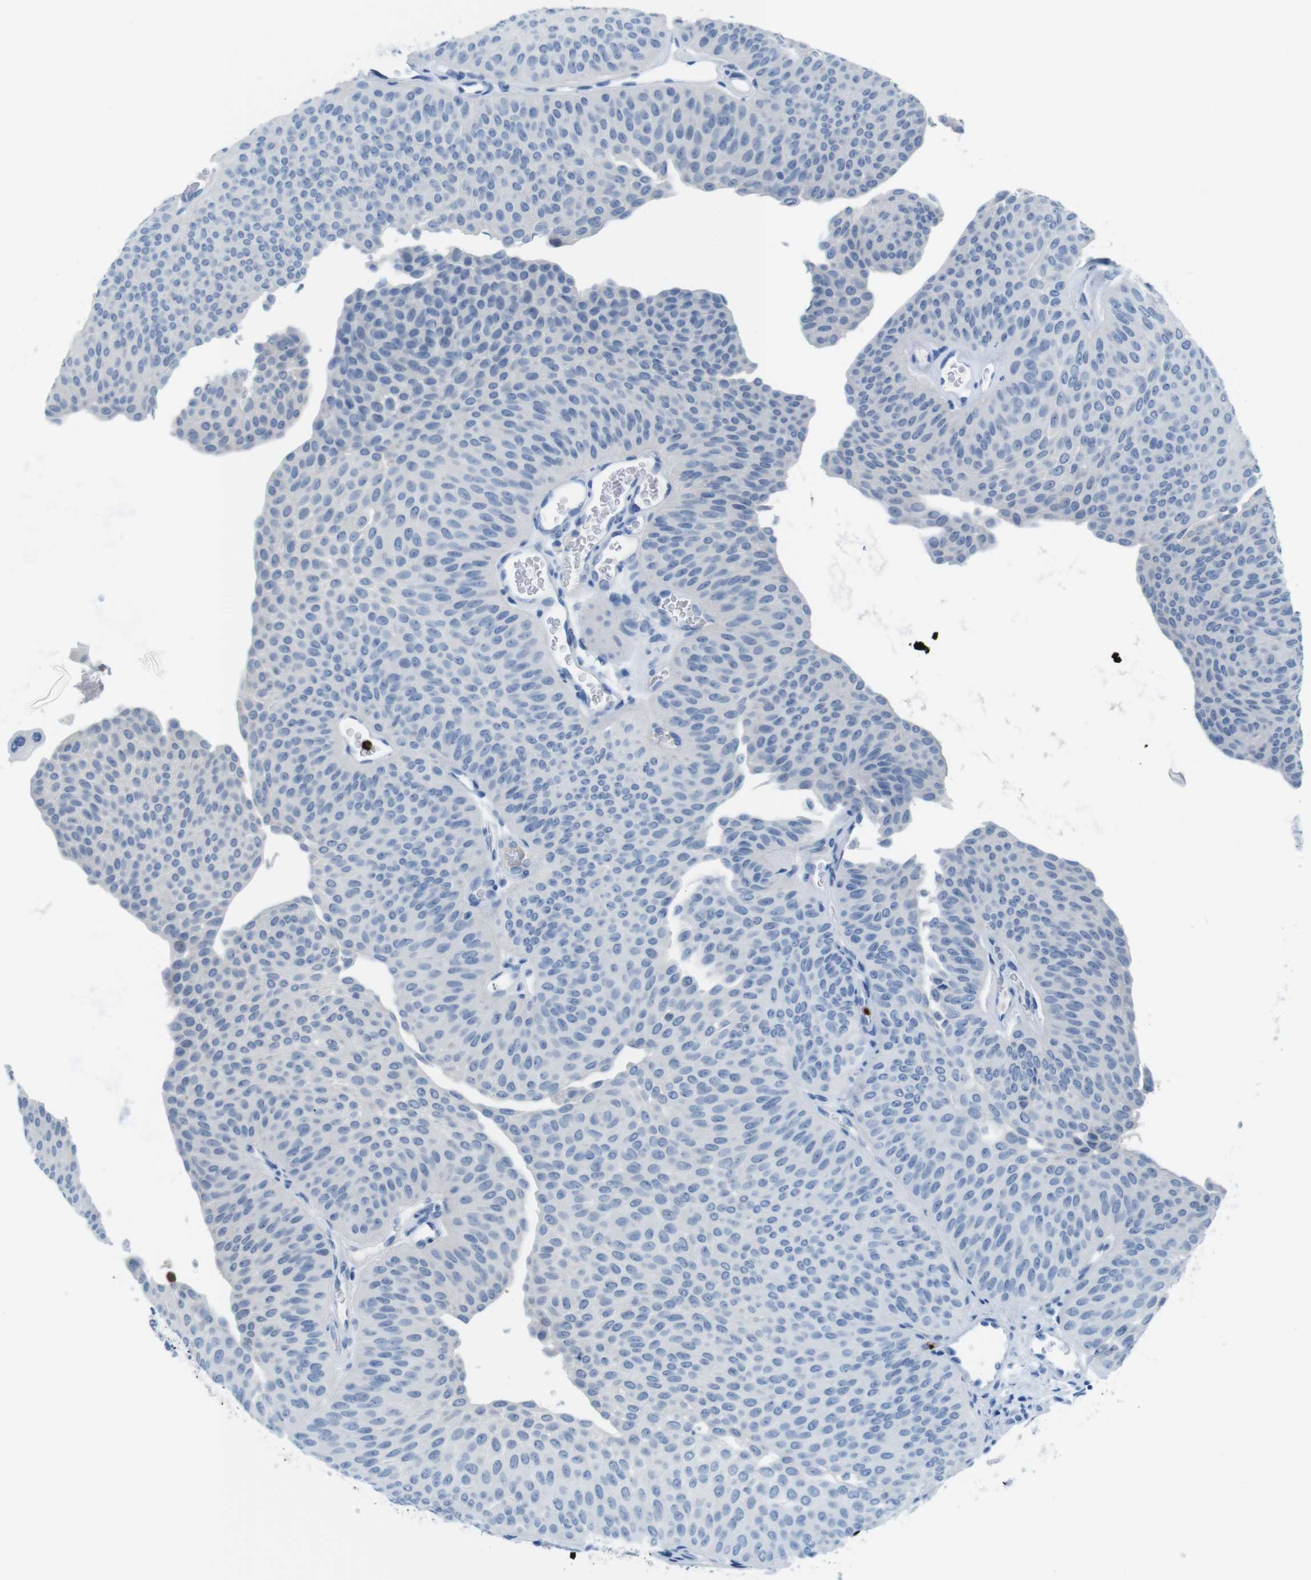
{"staining": {"intensity": "negative", "quantity": "none", "location": "none"}, "tissue": "urothelial cancer", "cell_type": "Tumor cells", "image_type": "cancer", "snomed": [{"axis": "morphology", "description": "Urothelial carcinoma, Low grade"}, {"axis": "topography", "description": "Urinary bladder"}], "caption": "This is a image of immunohistochemistry staining of urothelial cancer, which shows no staining in tumor cells. The staining is performed using DAB brown chromogen with nuclei counter-stained in using hematoxylin.", "gene": "MCEMP1", "patient": {"sex": "female", "age": 60}}